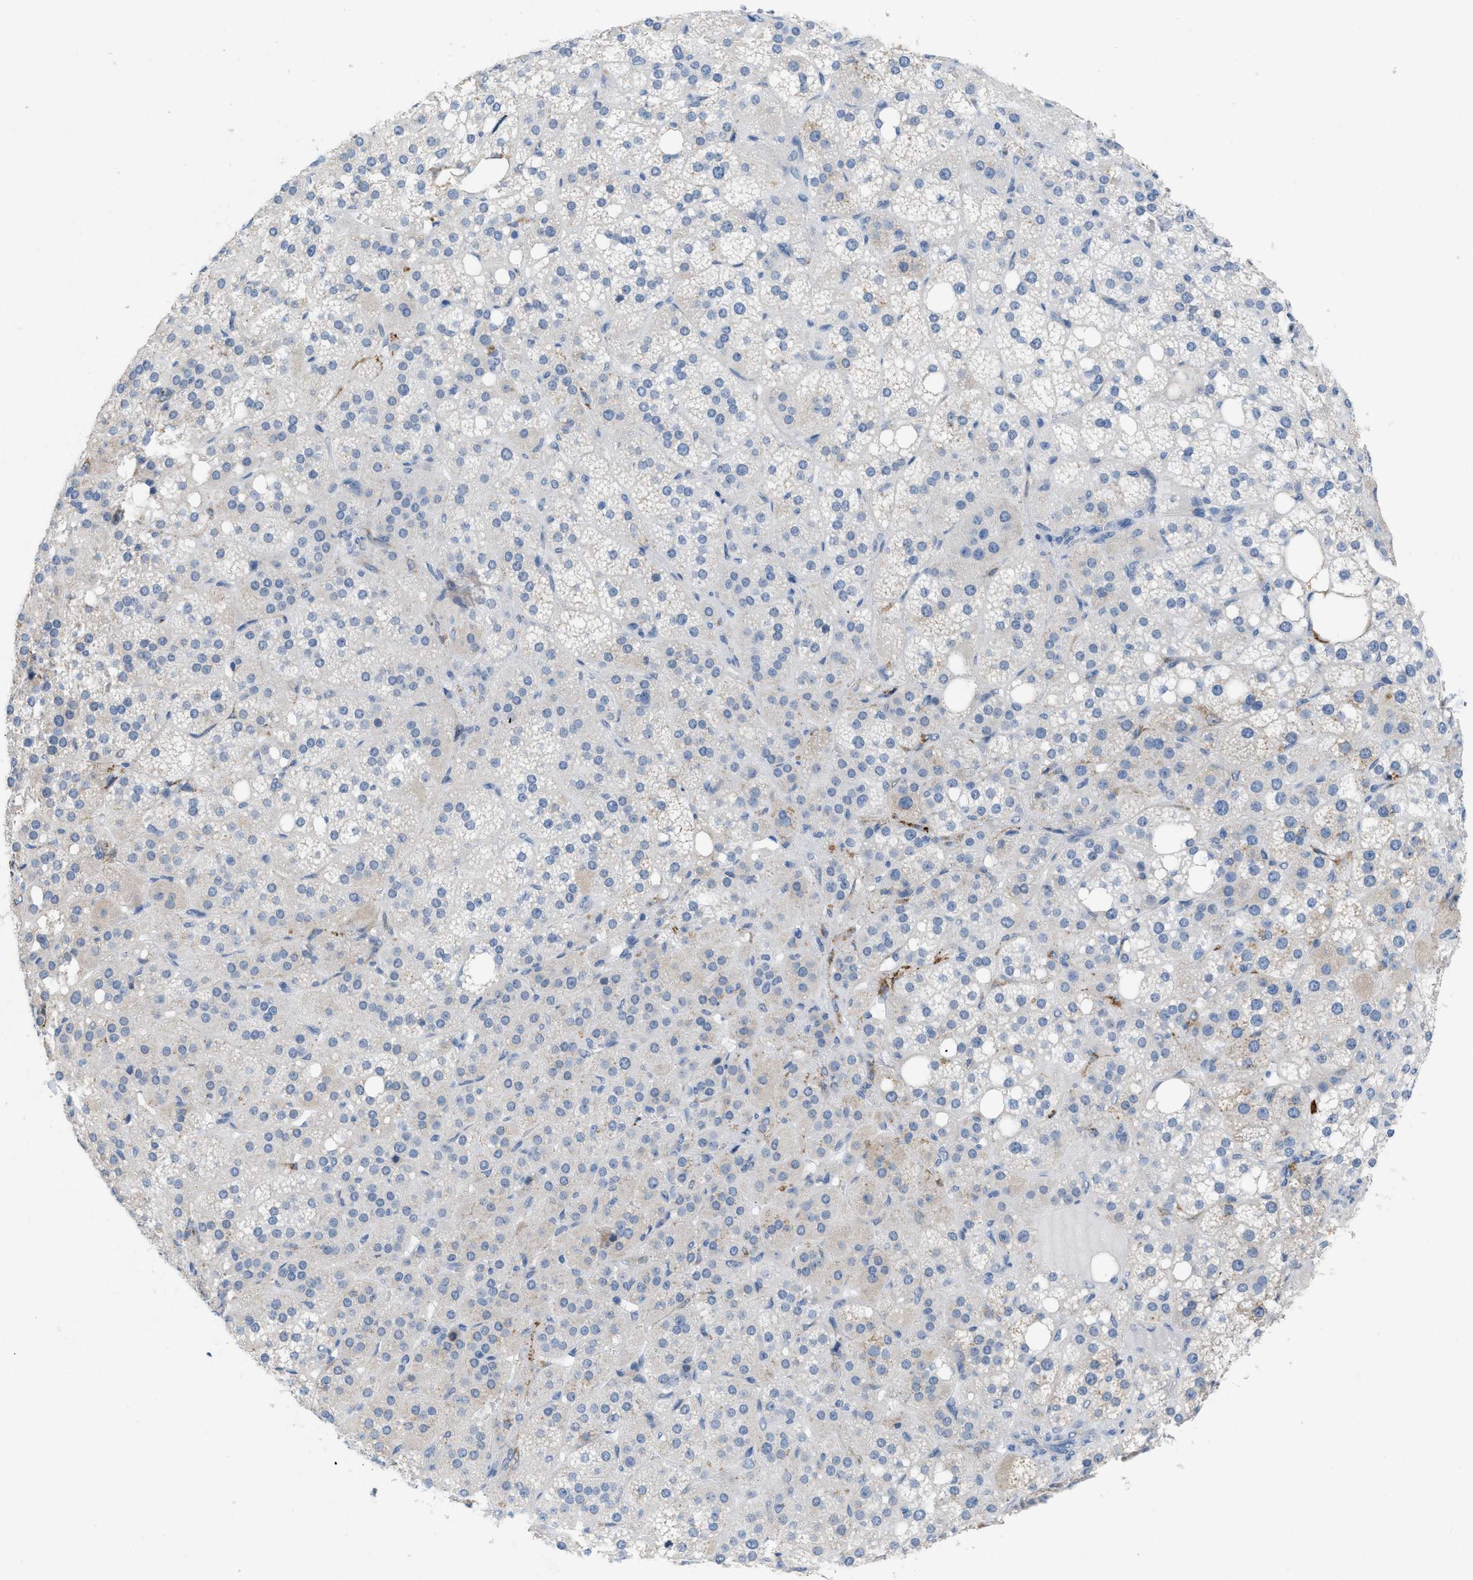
{"staining": {"intensity": "negative", "quantity": "none", "location": "none"}, "tissue": "adrenal gland", "cell_type": "Glandular cells", "image_type": "normal", "snomed": [{"axis": "morphology", "description": "Normal tissue, NOS"}, {"axis": "topography", "description": "Adrenal gland"}], "caption": "Adrenal gland stained for a protein using IHC shows no positivity glandular cells.", "gene": "TASOR", "patient": {"sex": "female", "age": 59}}